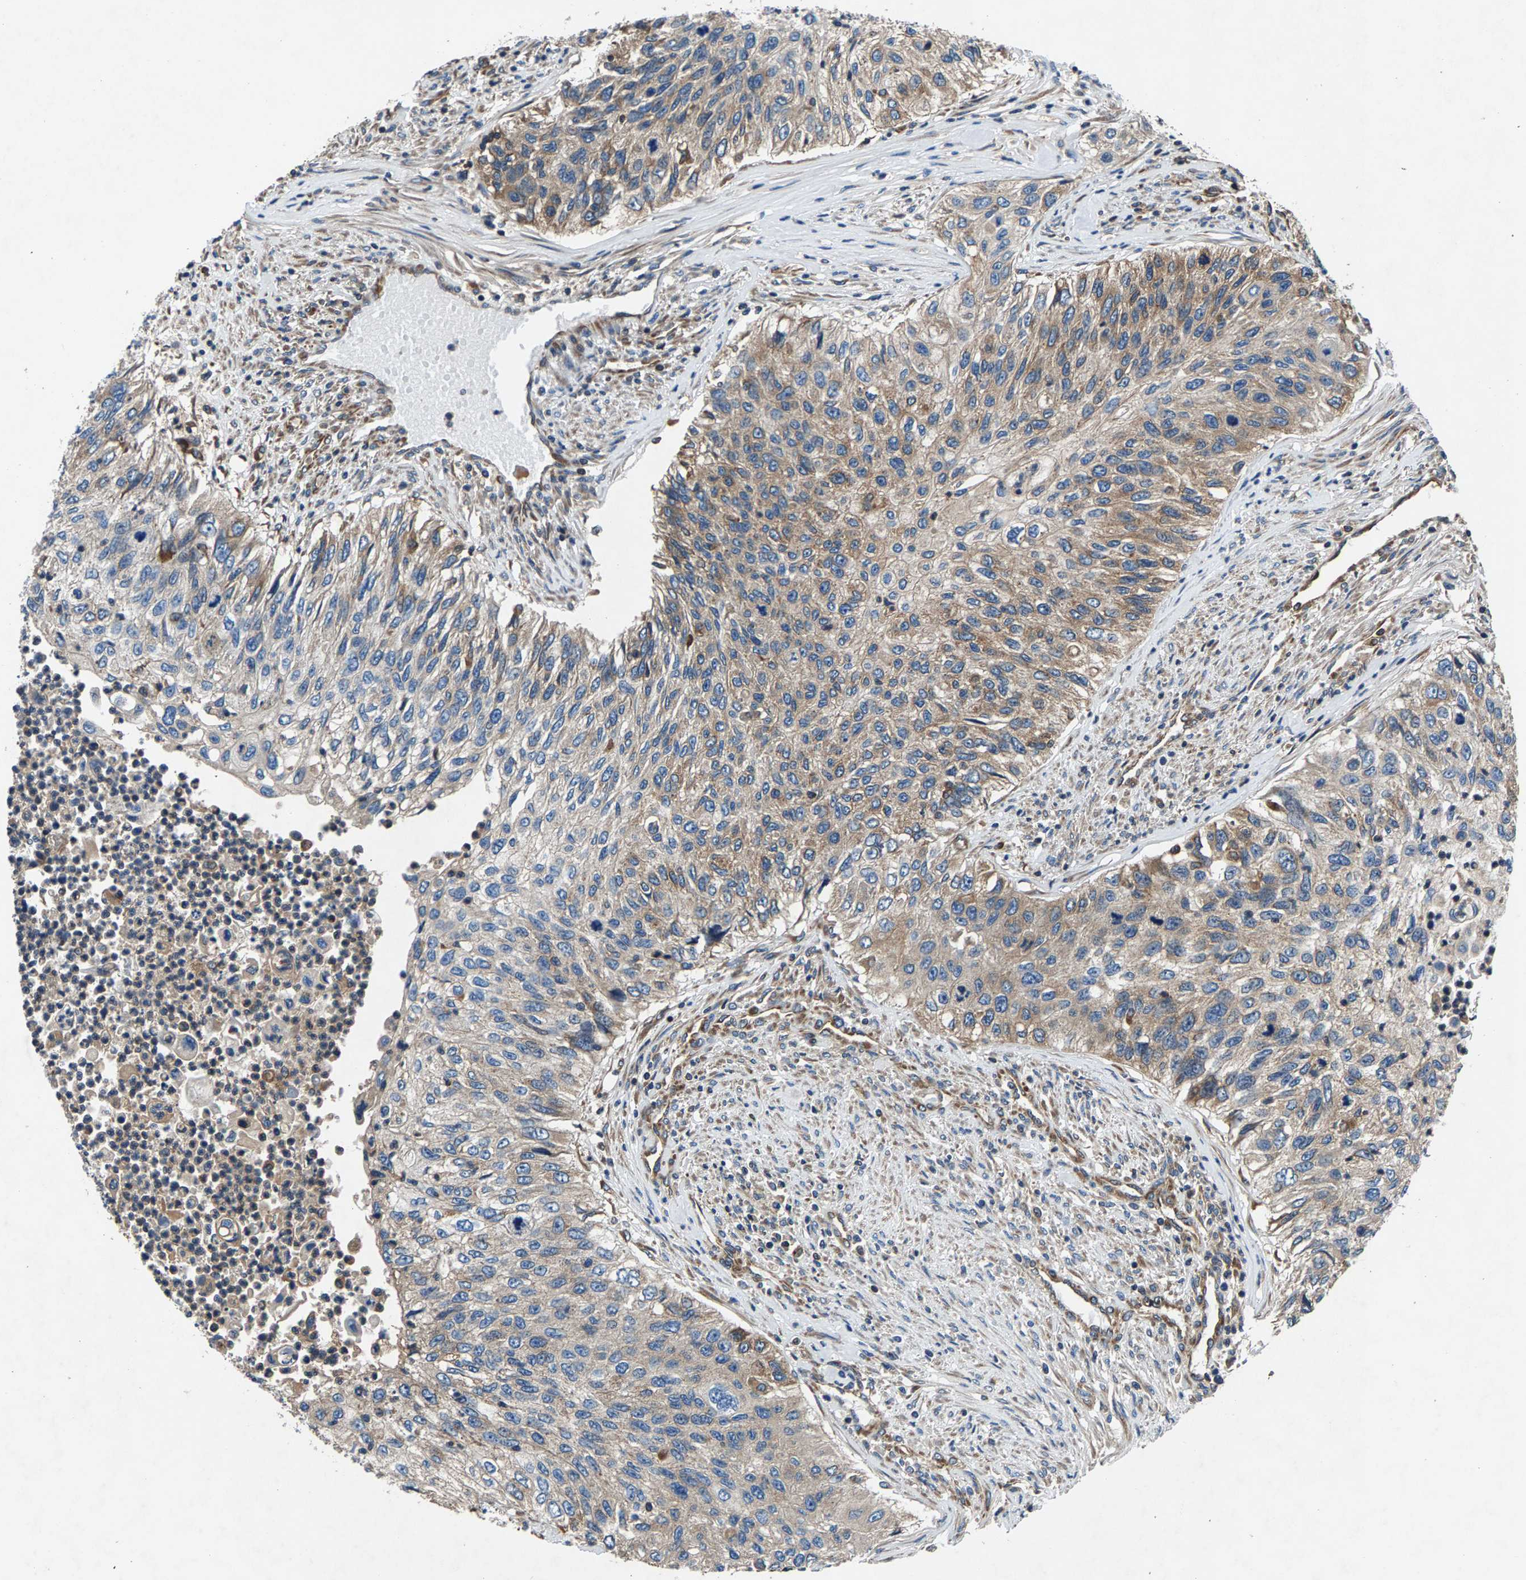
{"staining": {"intensity": "weak", "quantity": ">75%", "location": "cytoplasmic/membranous"}, "tissue": "urothelial cancer", "cell_type": "Tumor cells", "image_type": "cancer", "snomed": [{"axis": "morphology", "description": "Urothelial carcinoma, High grade"}, {"axis": "topography", "description": "Urinary bladder"}], "caption": "A brown stain shows weak cytoplasmic/membranous staining of a protein in human high-grade urothelial carcinoma tumor cells.", "gene": "LPCAT1", "patient": {"sex": "female", "age": 60}}